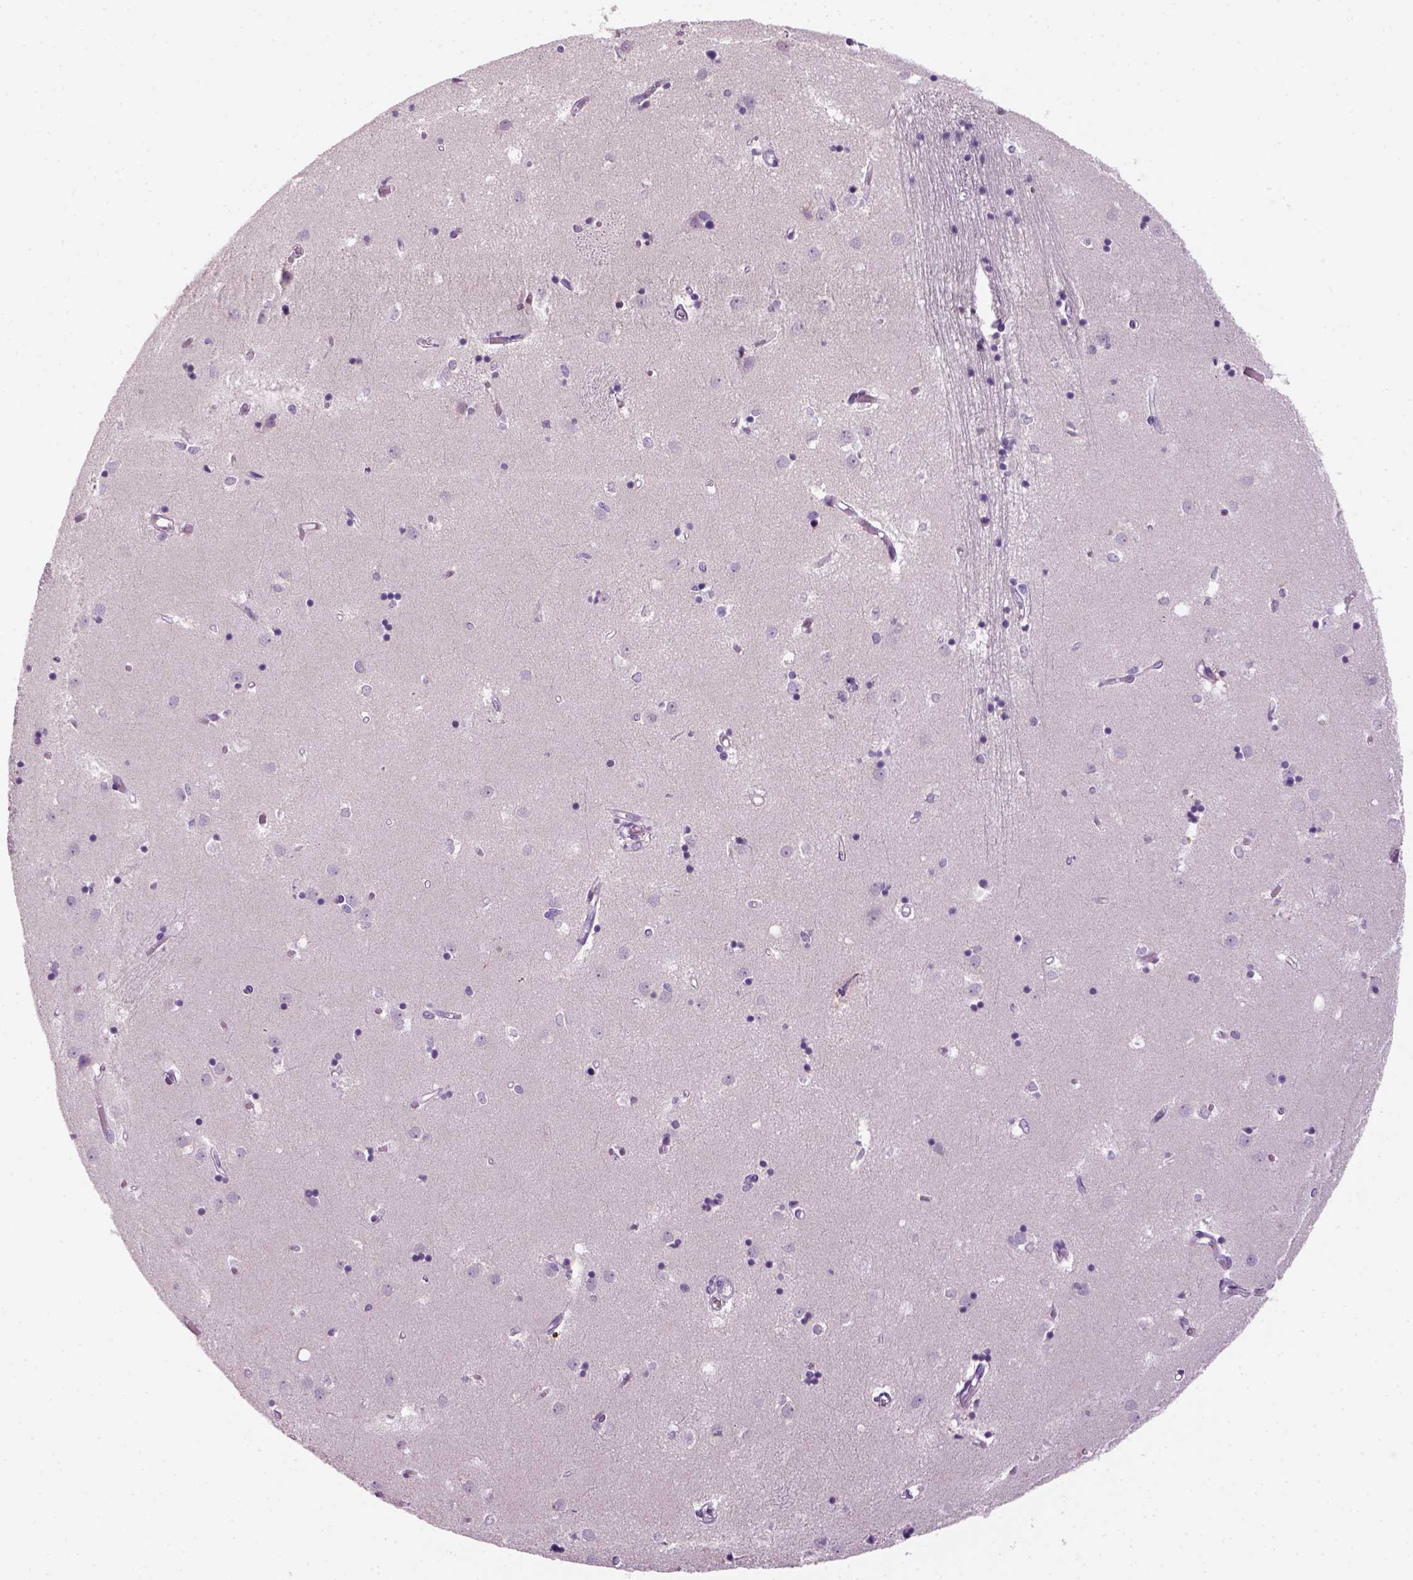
{"staining": {"intensity": "negative", "quantity": "none", "location": "none"}, "tissue": "caudate", "cell_type": "Glial cells", "image_type": "normal", "snomed": [{"axis": "morphology", "description": "Normal tissue, NOS"}, {"axis": "topography", "description": "Lateral ventricle wall"}], "caption": "This is an immunohistochemistry (IHC) micrograph of benign human caudate. There is no staining in glial cells.", "gene": "GFI1B", "patient": {"sex": "male", "age": 54}}